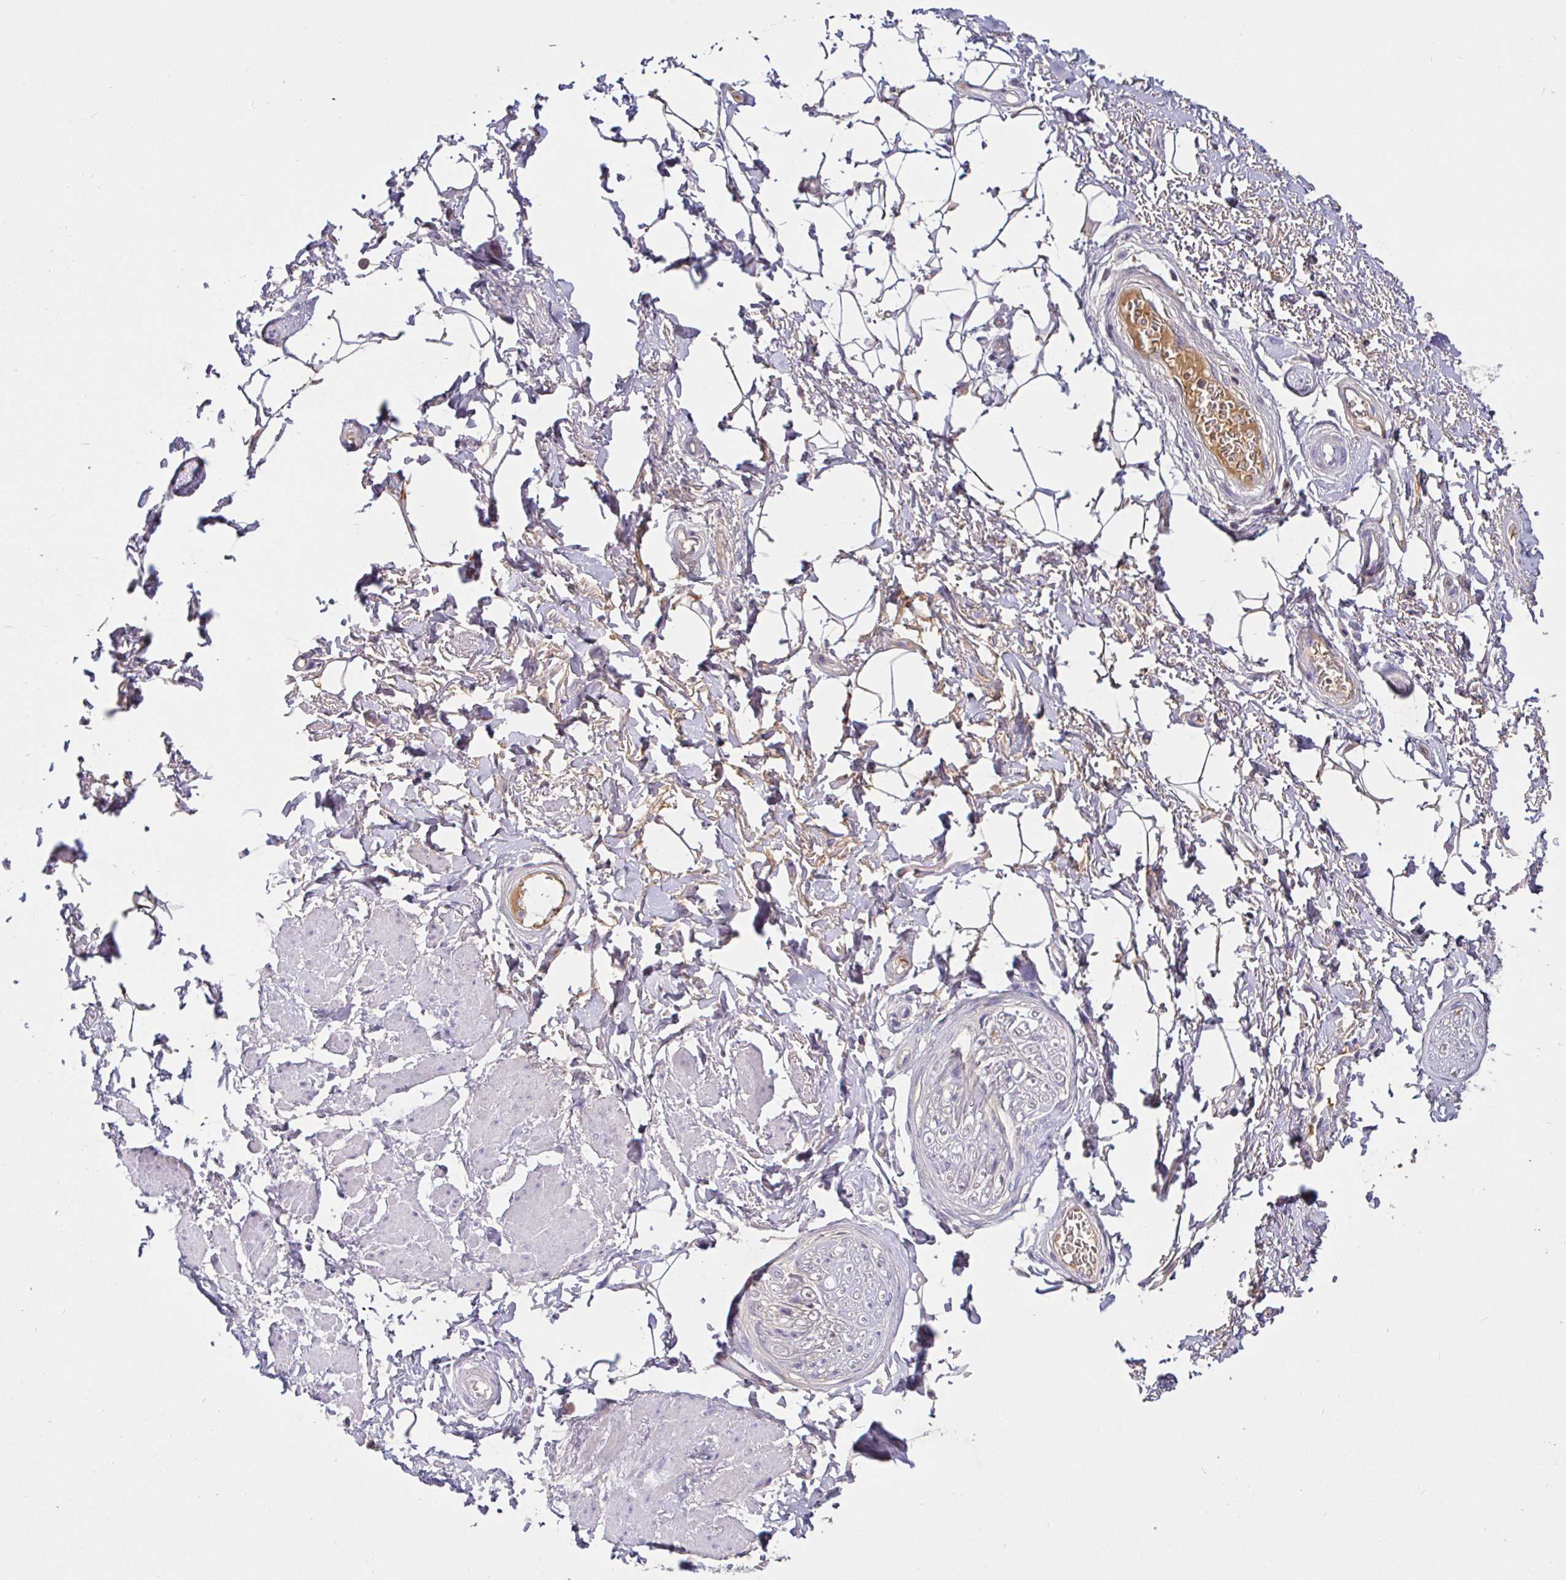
{"staining": {"intensity": "negative", "quantity": "none", "location": "none"}, "tissue": "adipose tissue", "cell_type": "Adipocytes", "image_type": "normal", "snomed": [{"axis": "morphology", "description": "Normal tissue, NOS"}, {"axis": "topography", "description": "Peripheral nerve tissue"}], "caption": "This is a histopathology image of immunohistochemistry (IHC) staining of unremarkable adipose tissue, which shows no staining in adipocytes. Nuclei are stained in blue.", "gene": "SAA2", "patient": {"sex": "male", "age": 51}}